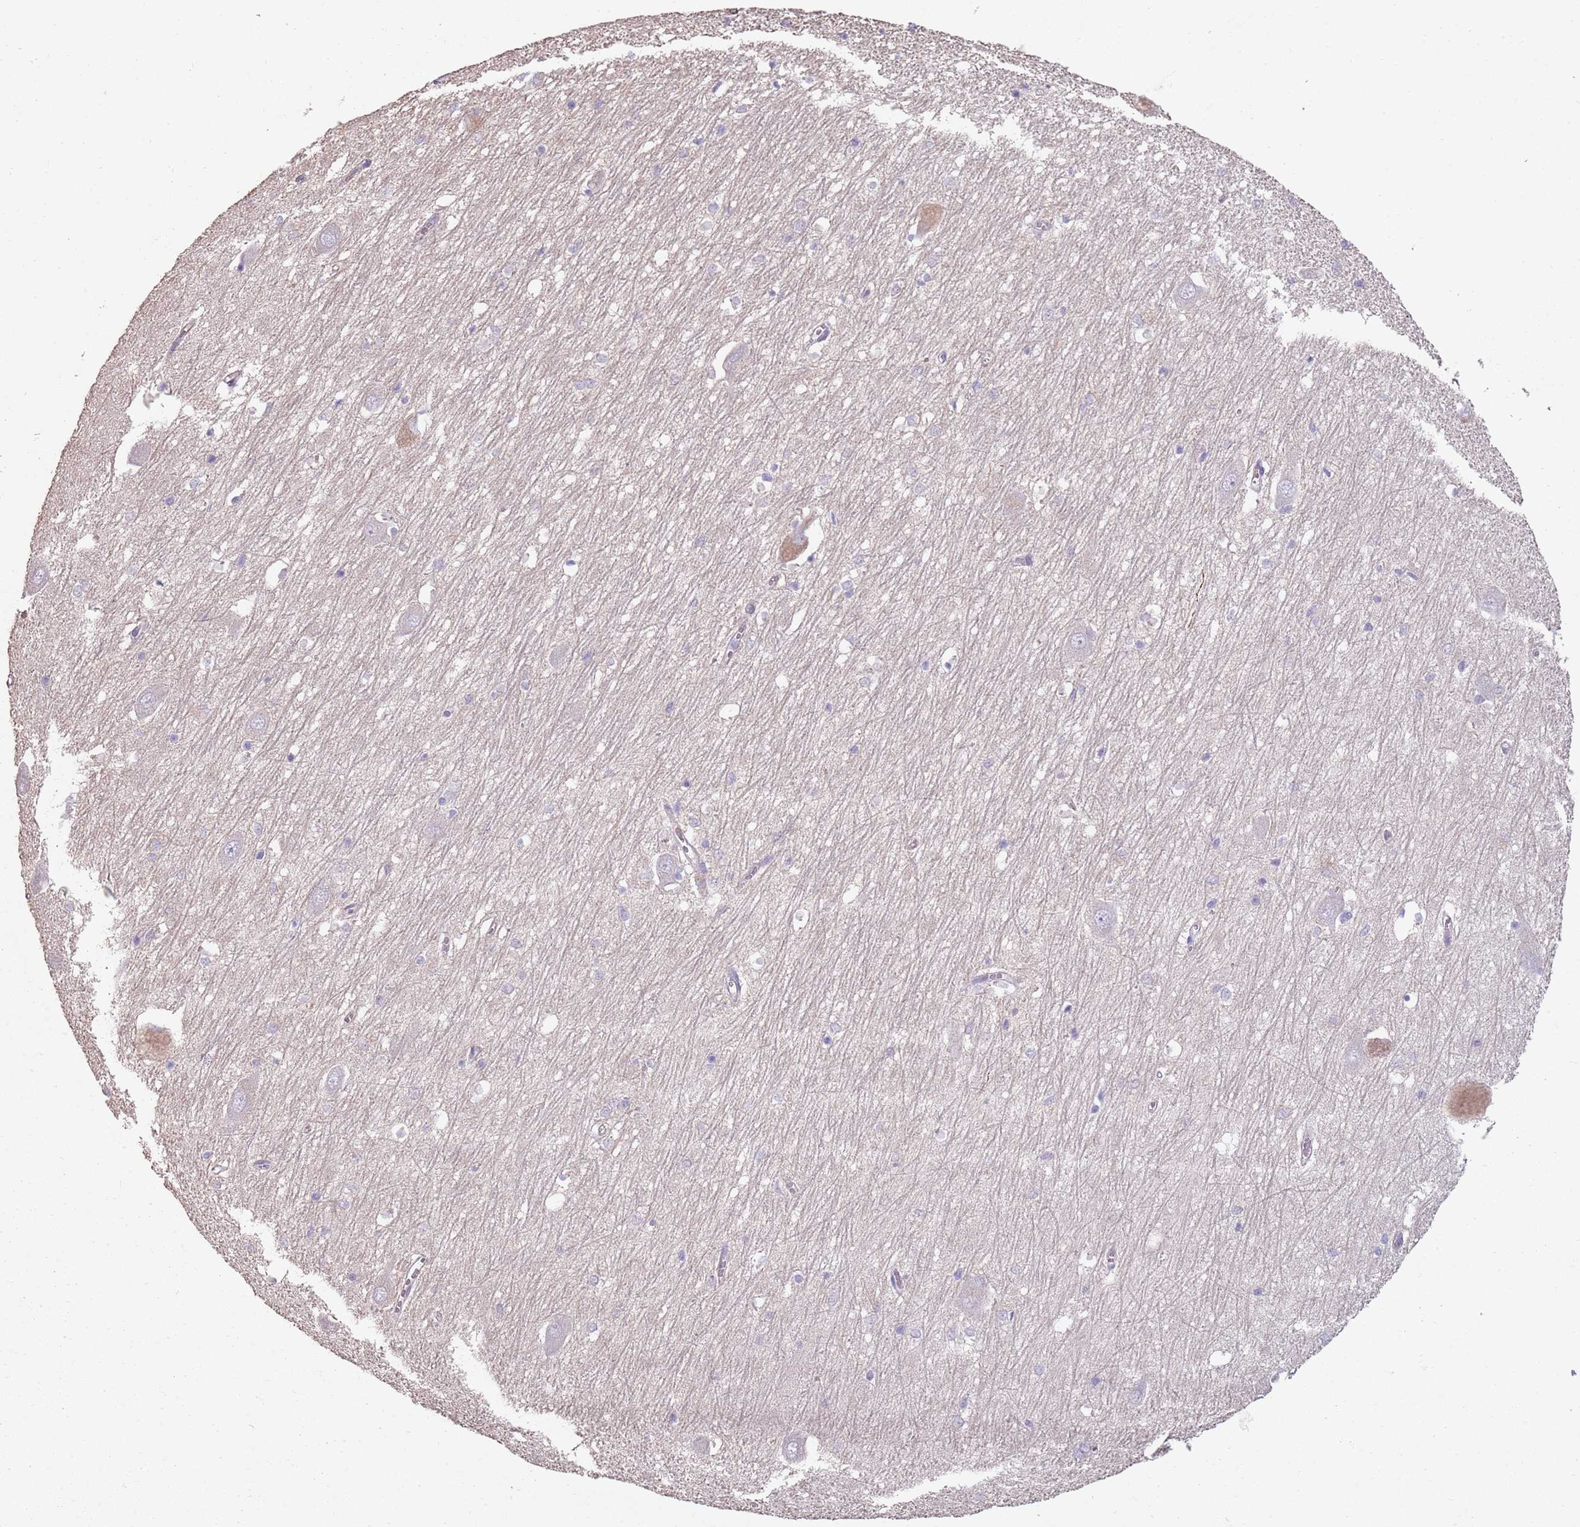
{"staining": {"intensity": "negative", "quantity": "none", "location": "none"}, "tissue": "hippocampus", "cell_type": "Glial cells", "image_type": "normal", "snomed": [{"axis": "morphology", "description": "Normal tissue, NOS"}, {"axis": "topography", "description": "Hippocampus"}], "caption": "High magnification brightfield microscopy of normal hippocampus stained with DAB (3,3'-diaminobenzidine) (brown) and counterstained with hematoxylin (blue): glial cells show no significant positivity.", "gene": "PHLPP2", "patient": {"sex": "male", "age": 70}}